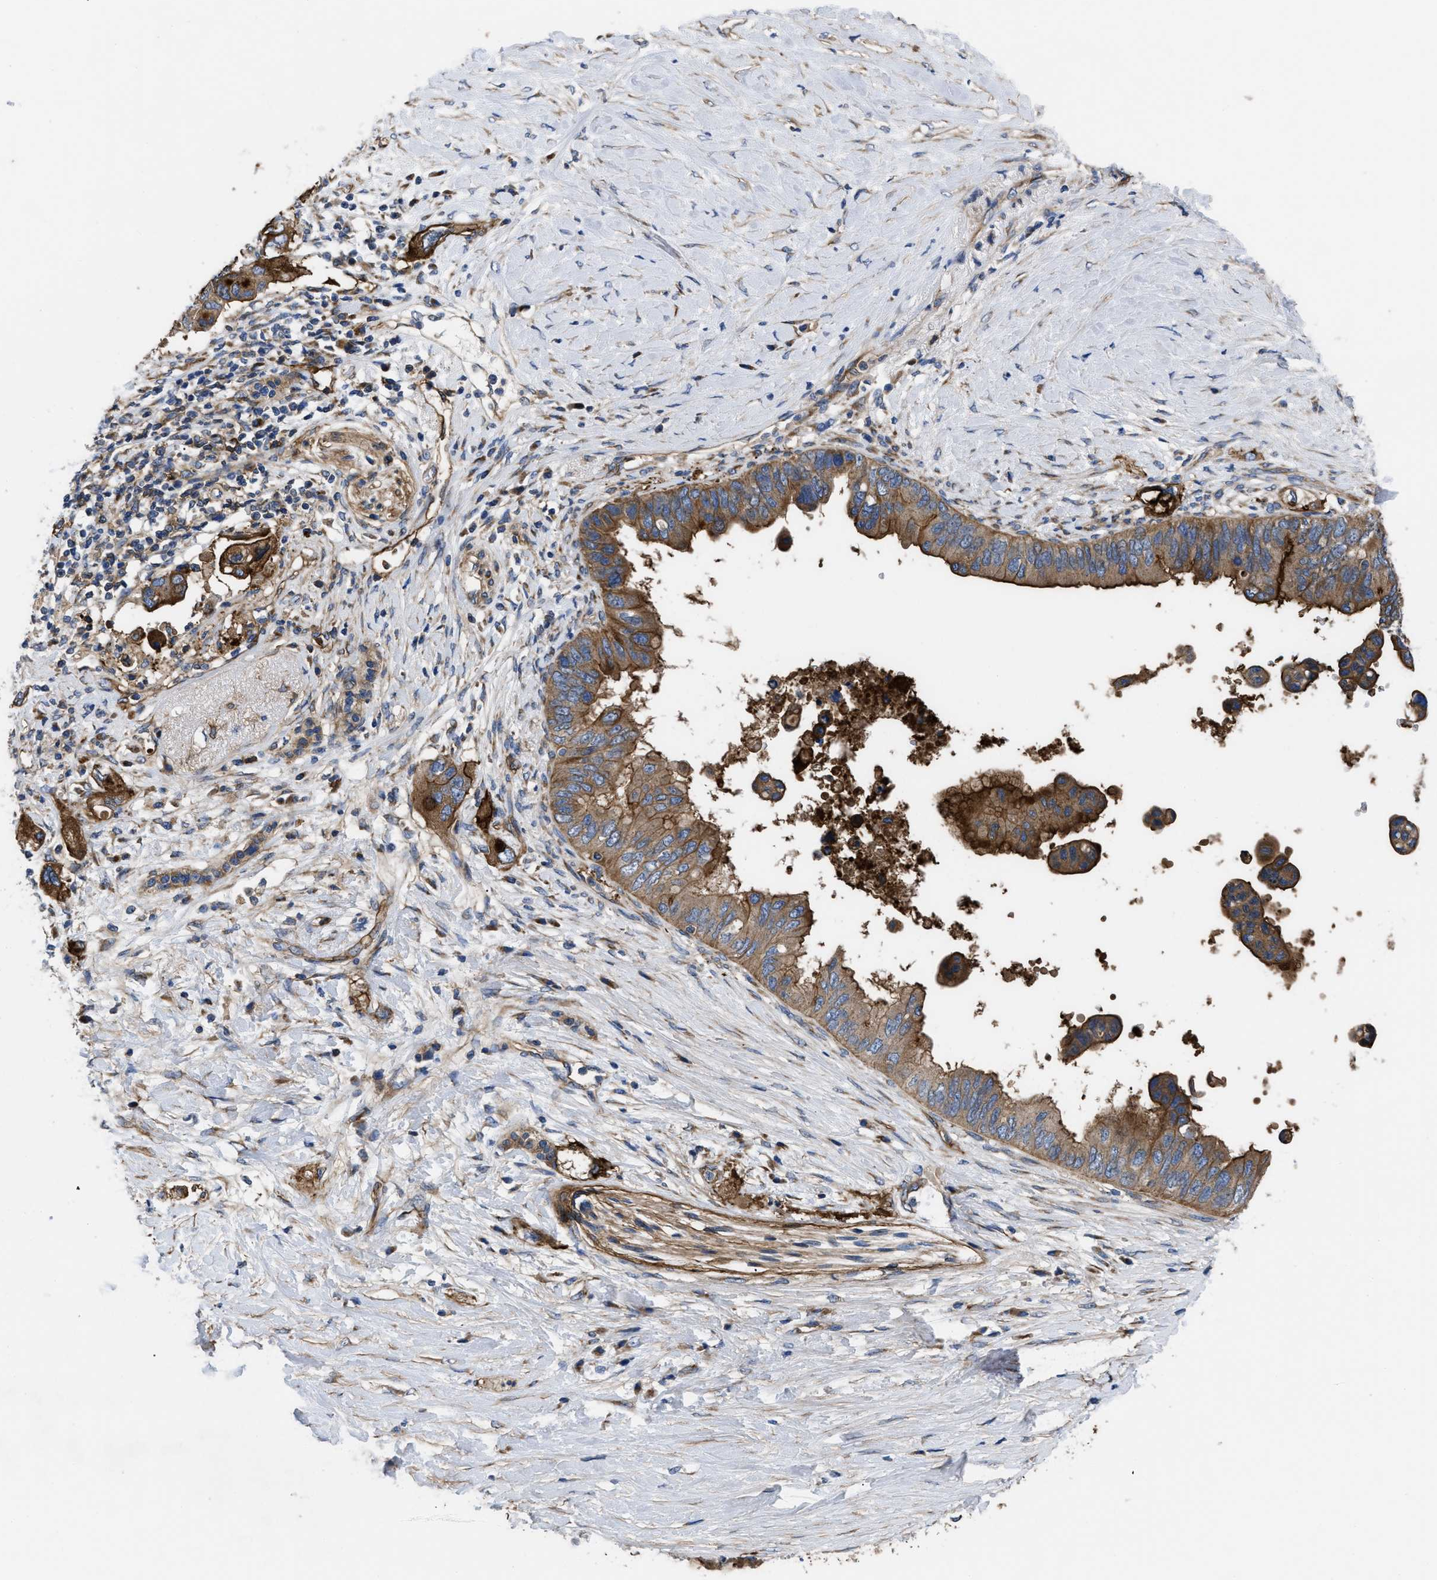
{"staining": {"intensity": "strong", "quantity": ">75%", "location": "cytoplasmic/membranous"}, "tissue": "pancreatic cancer", "cell_type": "Tumor cells", "image_type": "cancer", "snomed": [{"axis": "morphology", "description": "Adenocarcinoma, NOS"}, {"axis": "topography", "description": "Pancreas"}], "caption": "Protein expression analysis of human pancreatic adenocarcinoma reveals strong cytoplasmic/membranous expression in approximately >75% of tumor cells.", "gene": "NT5E", "patient": {"sex": "female", "age": 56}}